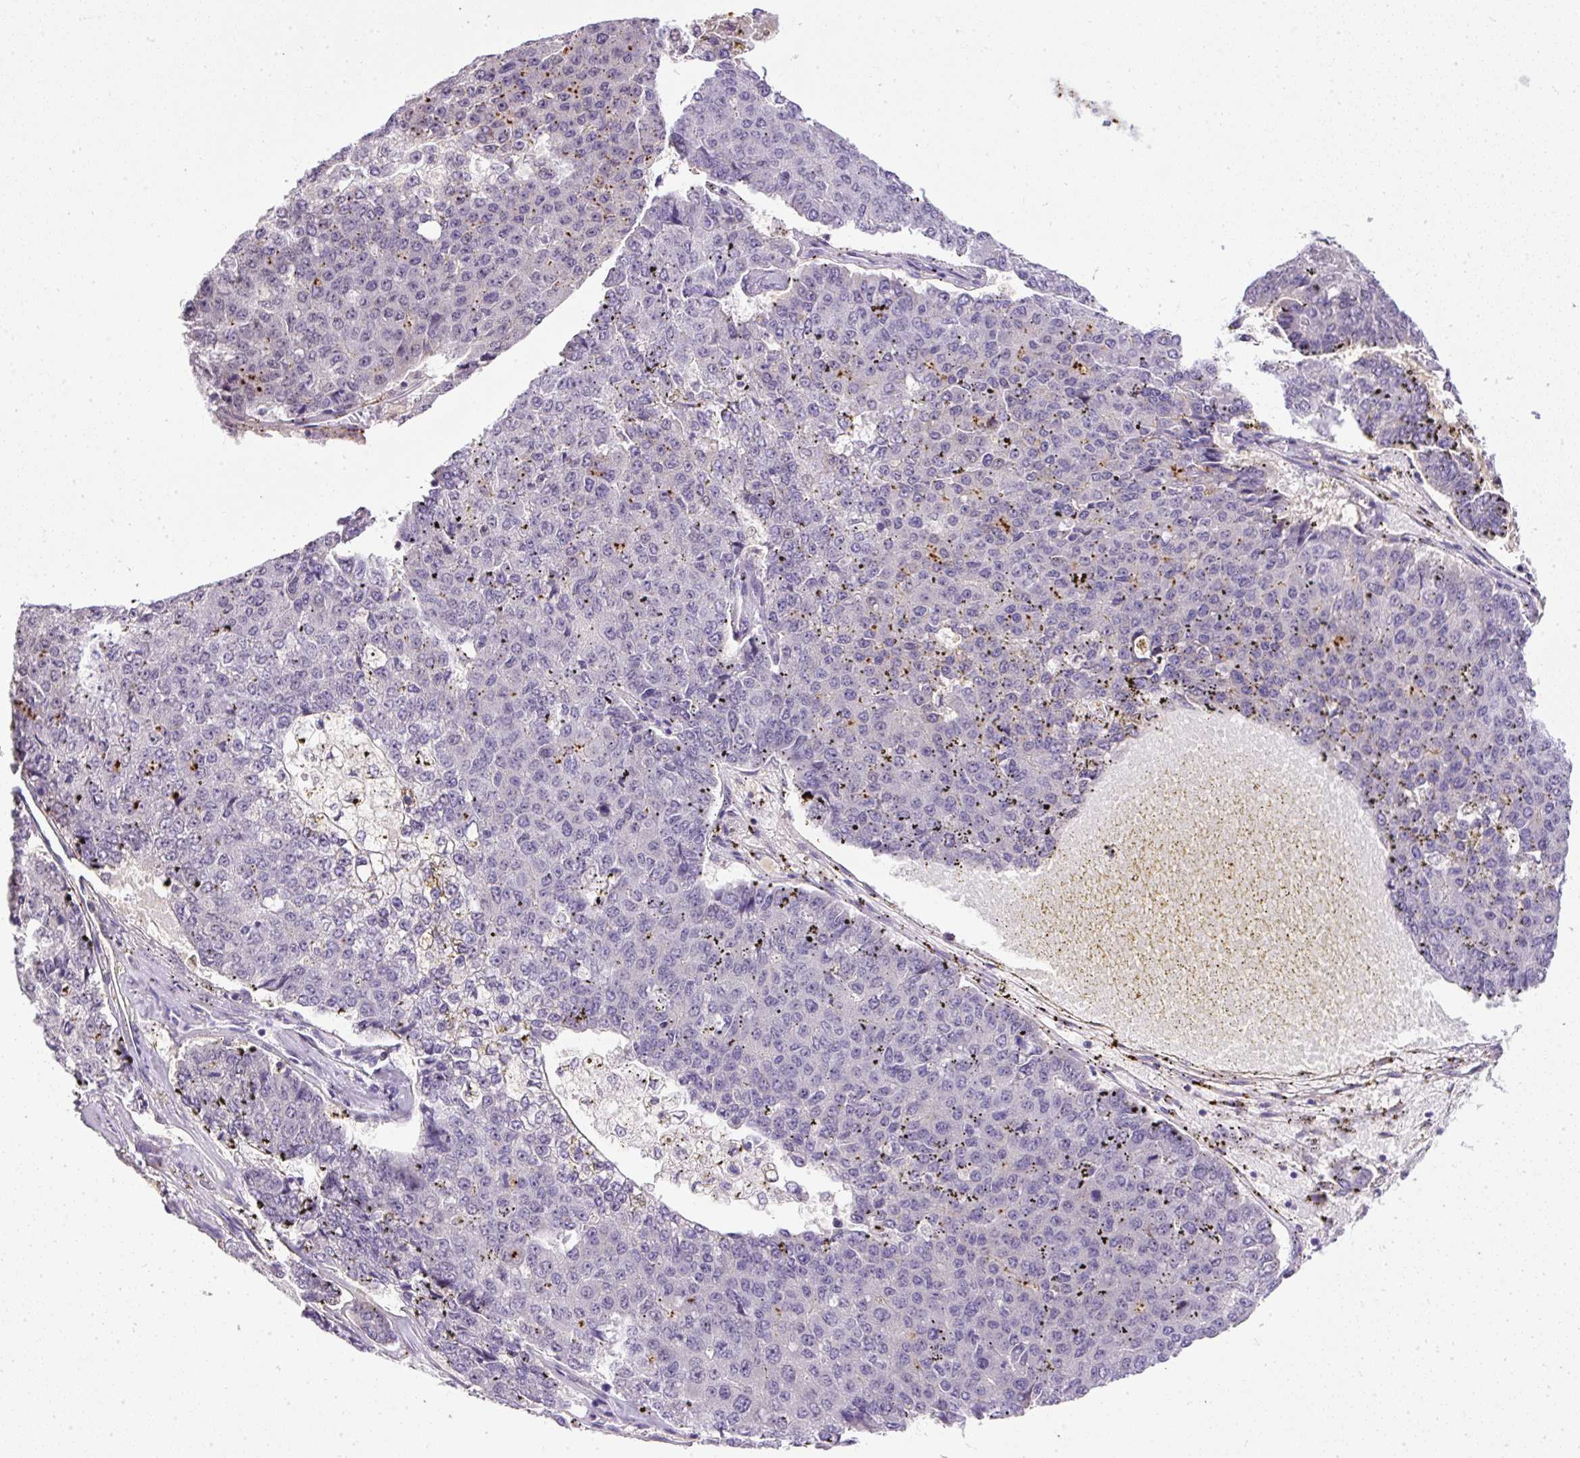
{"staining": {"intensity": "negative", "quantity": "none", "location": "none"}, "tissue": "pancreatic cancer", "cell_type": "Tumor cells", "image_type": "cancer", "snomed": [{"axis": "morphology", "description": "Adenocarcinoma, NOS"}, {"axis": "topography", "description": "Pancreas"}], "caption": "Histopathology image shows no protein positivity in tumor cells of pancreatic adenocarcinoma tissue. (DAB IHC with hematoxylin counter stain).", "gene": "WNT10B", "patient": {"sex": "male", "age": 50}}